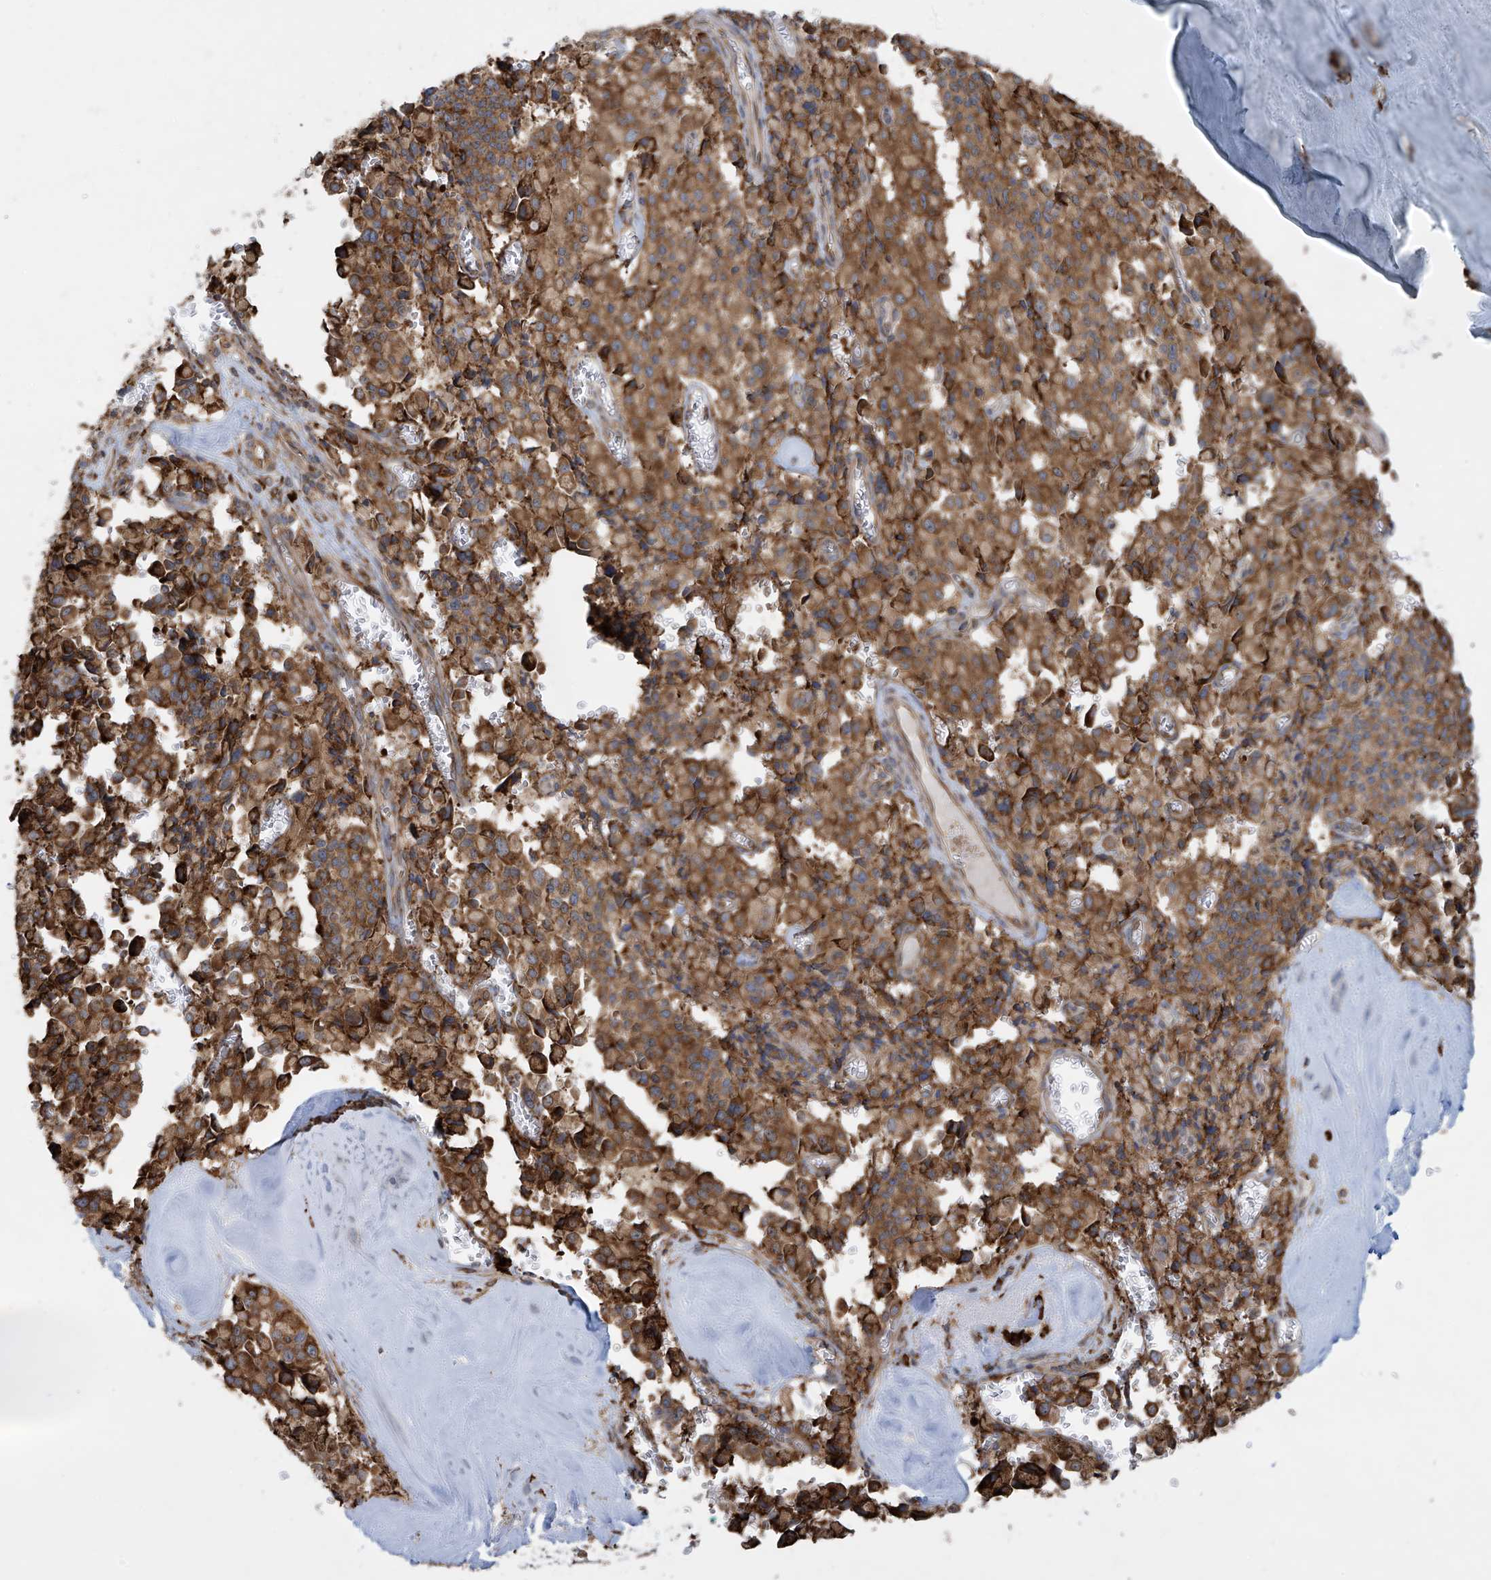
{"staining": {"intensity": "moderate", "quantity": ">75%", "location": "cytoplasmic/membranous"}, "tissue": "pancreatic cancer", "cell_type": "Tumor cells", "image_type": "cancer", "snomed": [{"axis": "morphology", "description": "Adenocarcinoma, NOS"}, {"axis": "topography", "description": "Pancreas"}], "caption": "Brown immunohistochemical staining in pancreatic cancer shows moderate cytoplasmic/membranous positivity in approximately >75% of tumor cells.", "gene": "MX1", "patient": {"sex": "male", "age": 65}}